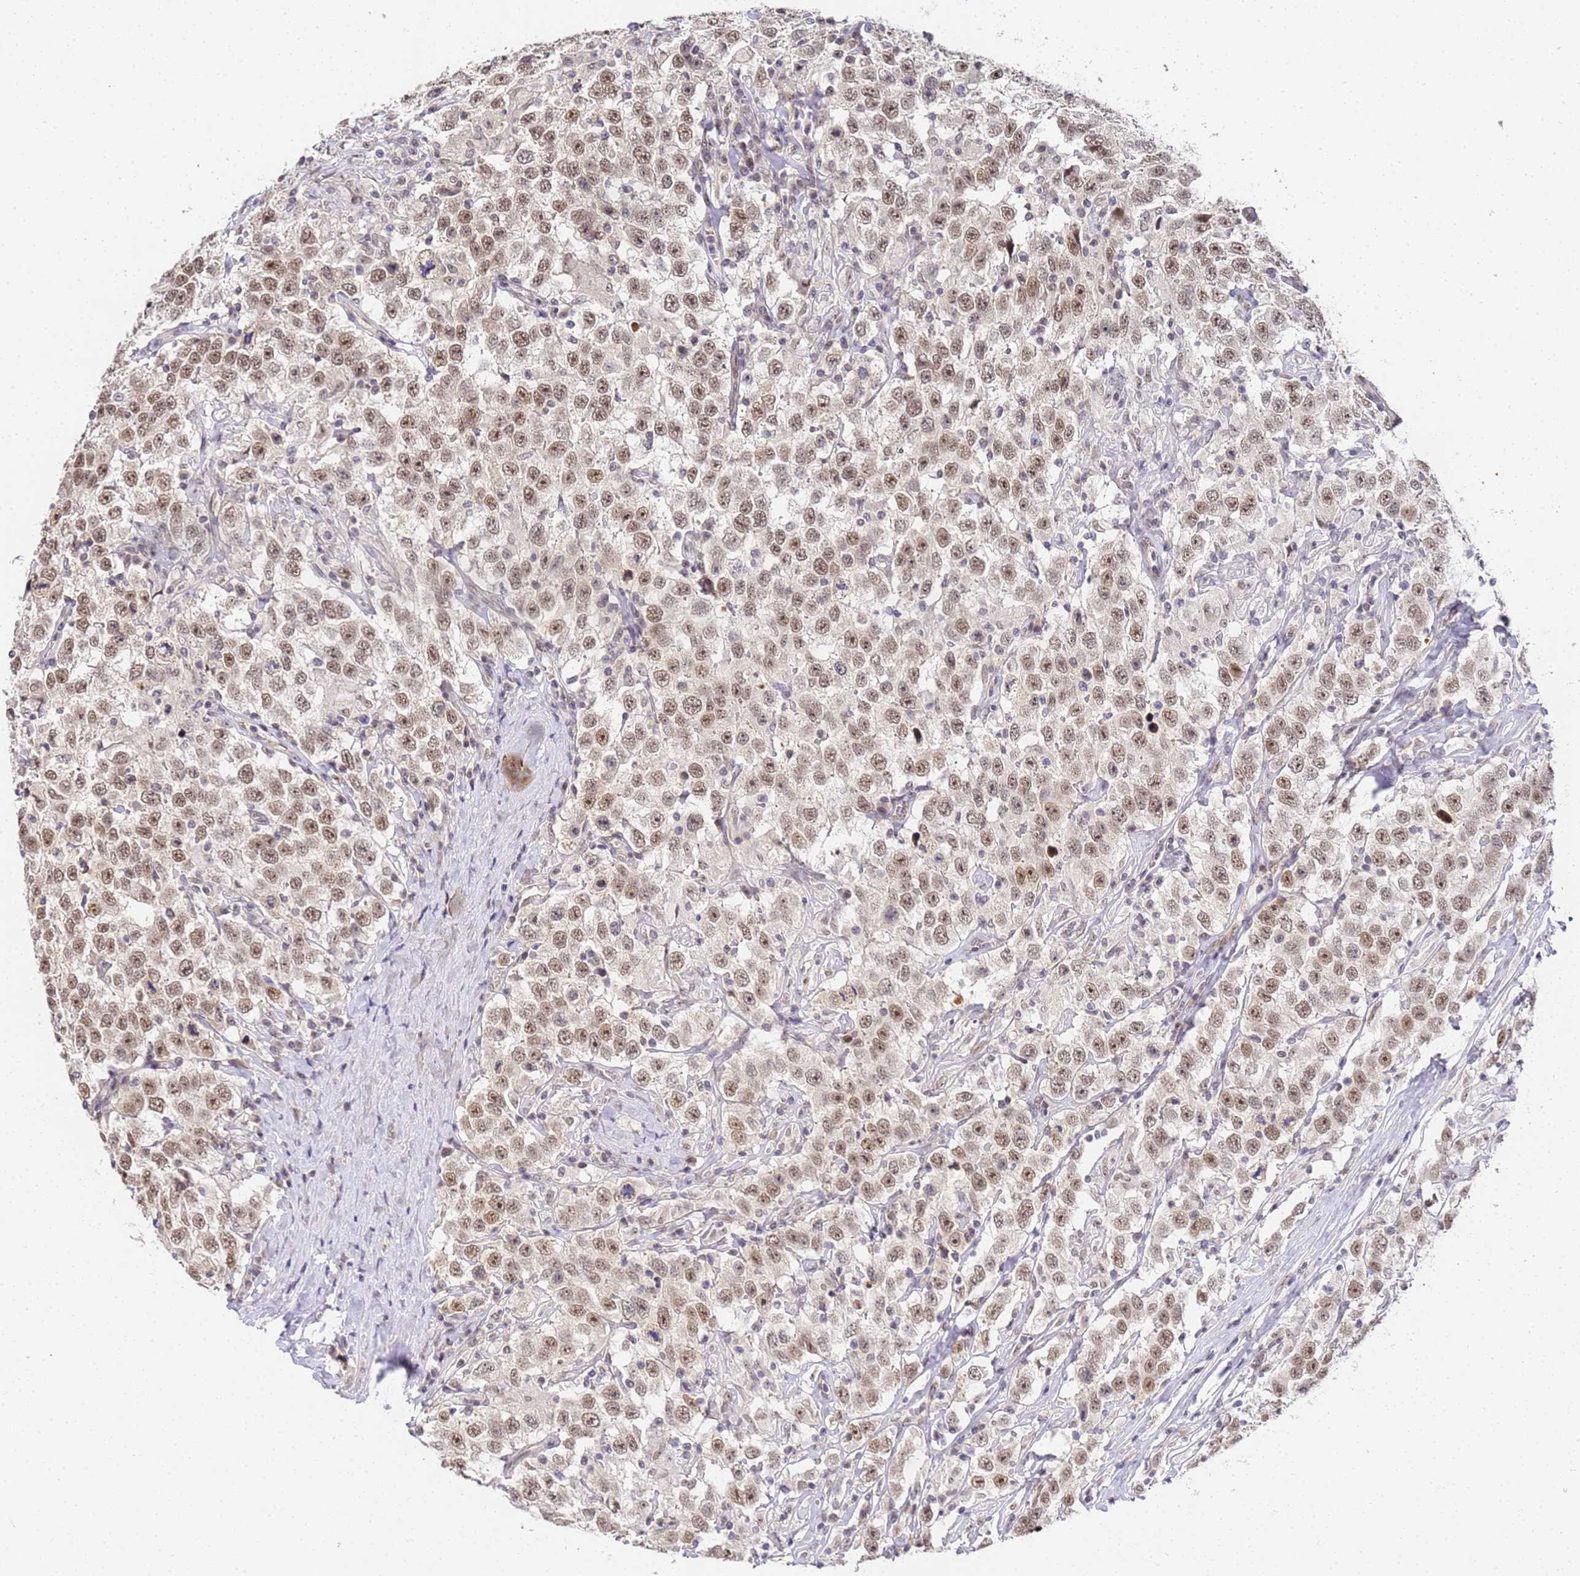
{"staining": {"intensity": "moderate", "quantity": ">75%", "location": "nuclear"}, "tissue": "testis cancer", "cell_type": "Tumor cells", "image_type": "cancer", "snomed": [{"axis": "morphology", "description": "Seminoma, NOS"}, {"axis": "topography", "description": "Testis"}], "caption": "A micrograph of human testis cancer stained for a protein exhibits moderate nuclear brown staining in tumor cells.", "gene": "LSM3", "patient": {"sex": "male", "age": 41}}